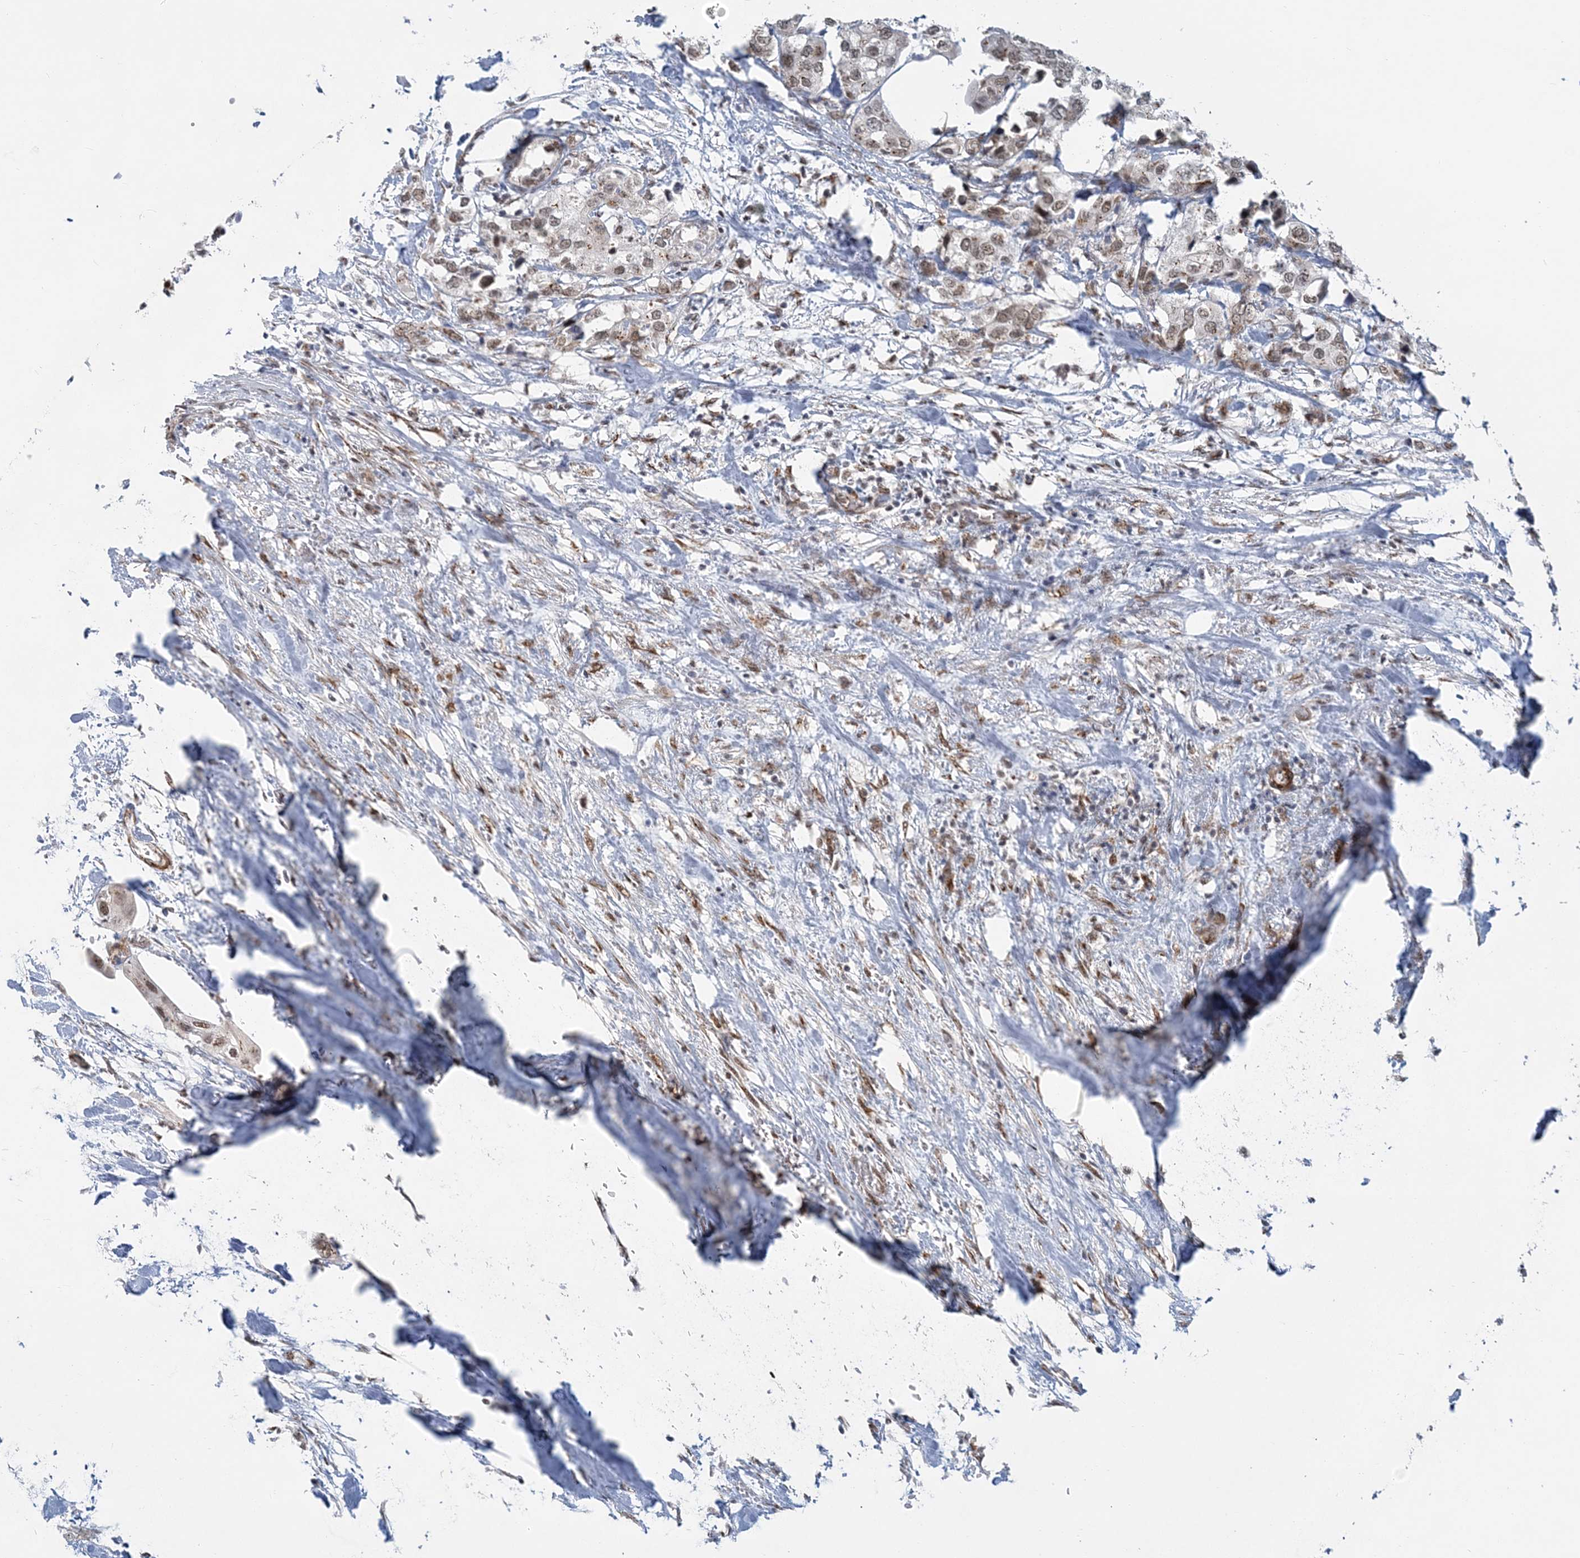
{"staining": {"intensity": "weak", "quantity": ">75%", "location": "nuclear"}, "tissue": "urothelial cancer", "cell_type": "Tumor cells", "image_type": "cancer", "snomed": [{"axis": "morphology", "description": "Urothelial carcinoma, High grade"}, {"axis": "topography", "description": "Urinary bladder"}], "caption": "Immunohistochemical staining of urothelial carcinoma (high-grade) exhibits low levels of weak nuclear expression in about >75% of tumor cells.", "gene": "PLRG1", "patient": {"sex": "male", "age": 64}}